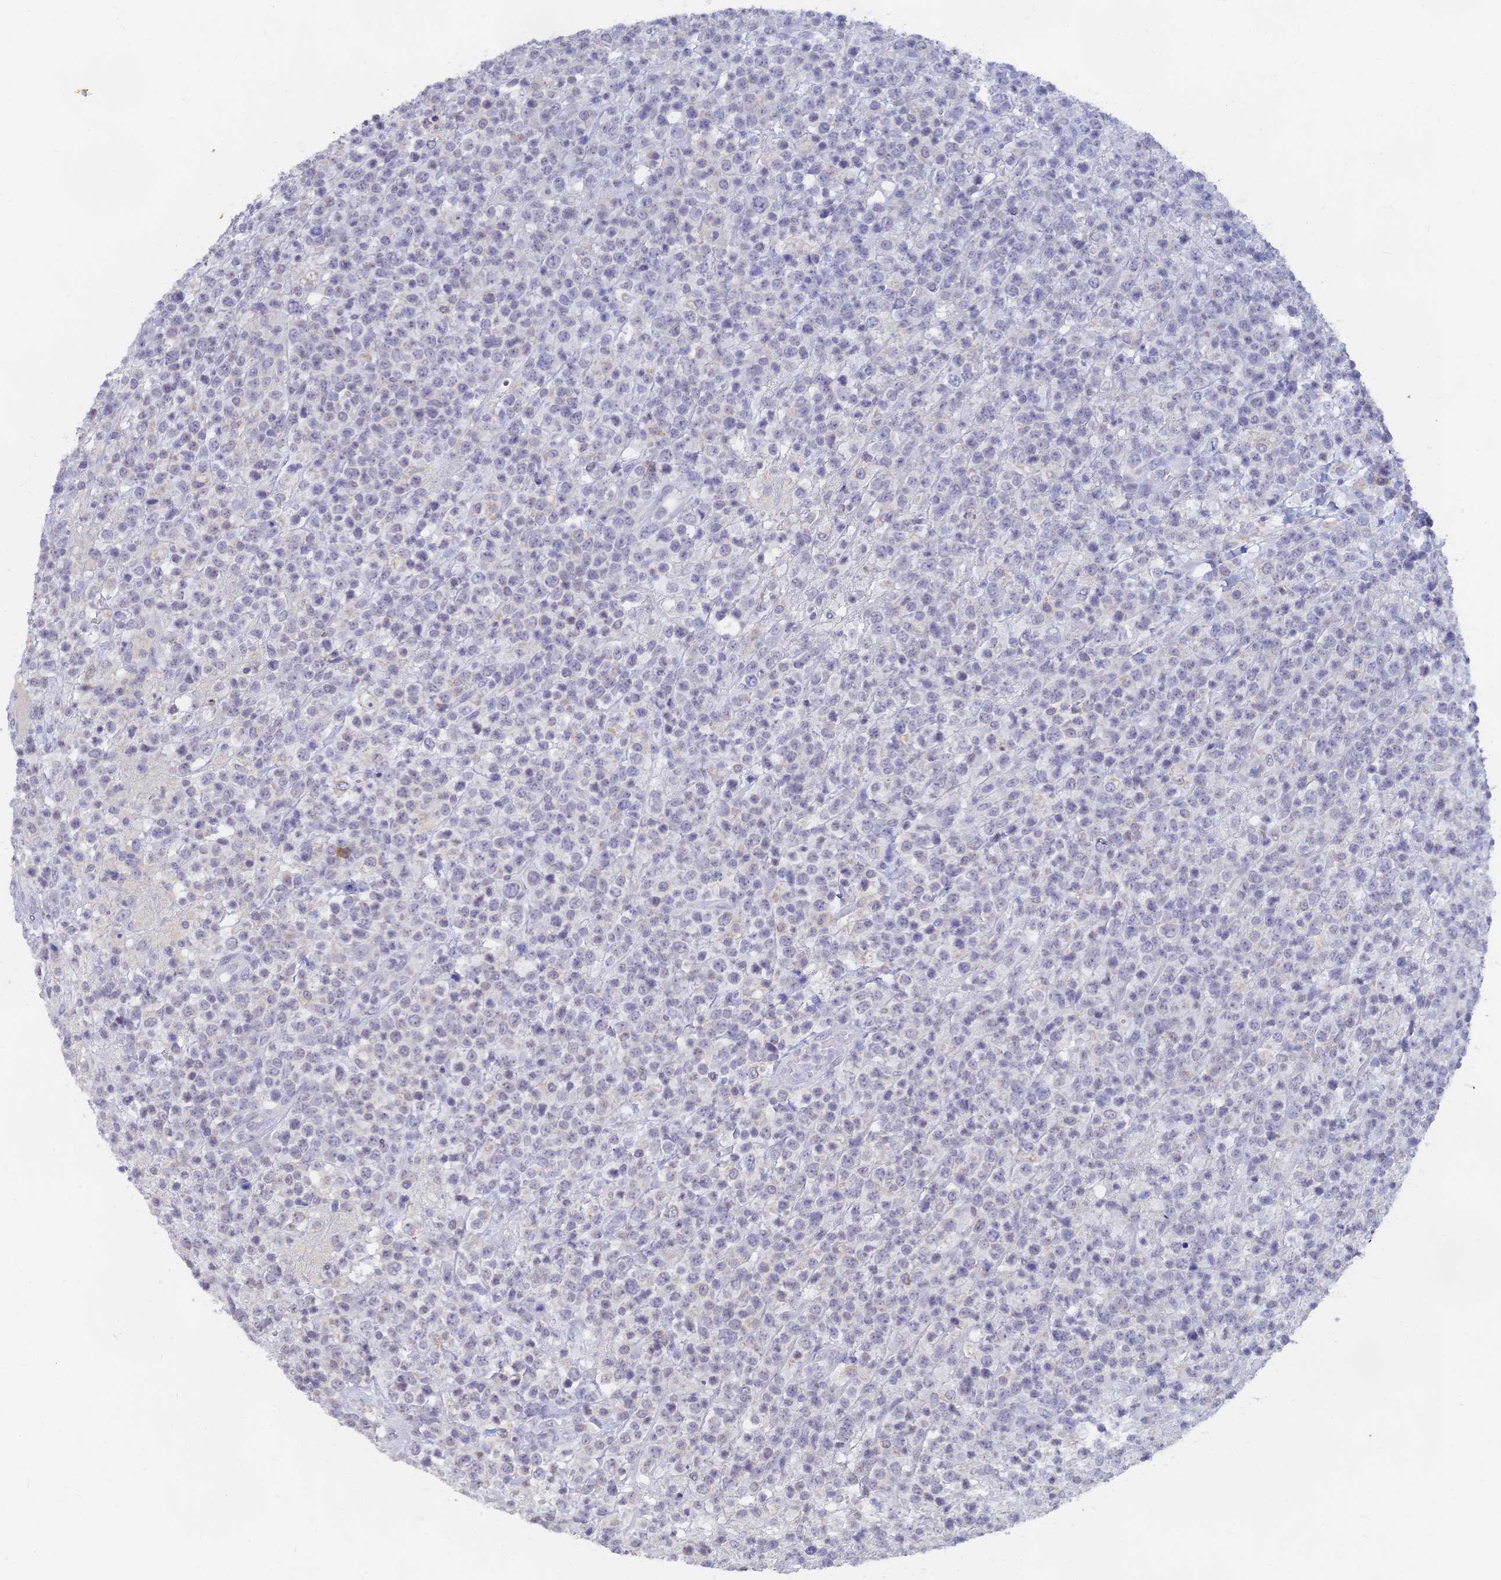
{"staining": {"intensity": "negative", "quantity": "none", "location": "none"}, "tissue": "lymphoma", "cell_type": "Tumor cells", "image_type": "cancer", "snomed": [{"axis": "morphology", "description": "Malignant lymphoma, non-Hodgkin's type, High grade"}, {"axis": "topography", "description": "Colon"}], "caption": "An immunohistochemistry histopathology image of malignant lymphoma, non-Hodgkin's type (high-grade) is shown. There is no staining in tumor cells of malignant lymphoma, non-Hodgkin's type (high-grade). (DAB (3,3'-diaminobenzidine) immunohistochemistry, high magnification).", "gene": "LRIF1", "patient": {"sex": "female", "age": 53}}